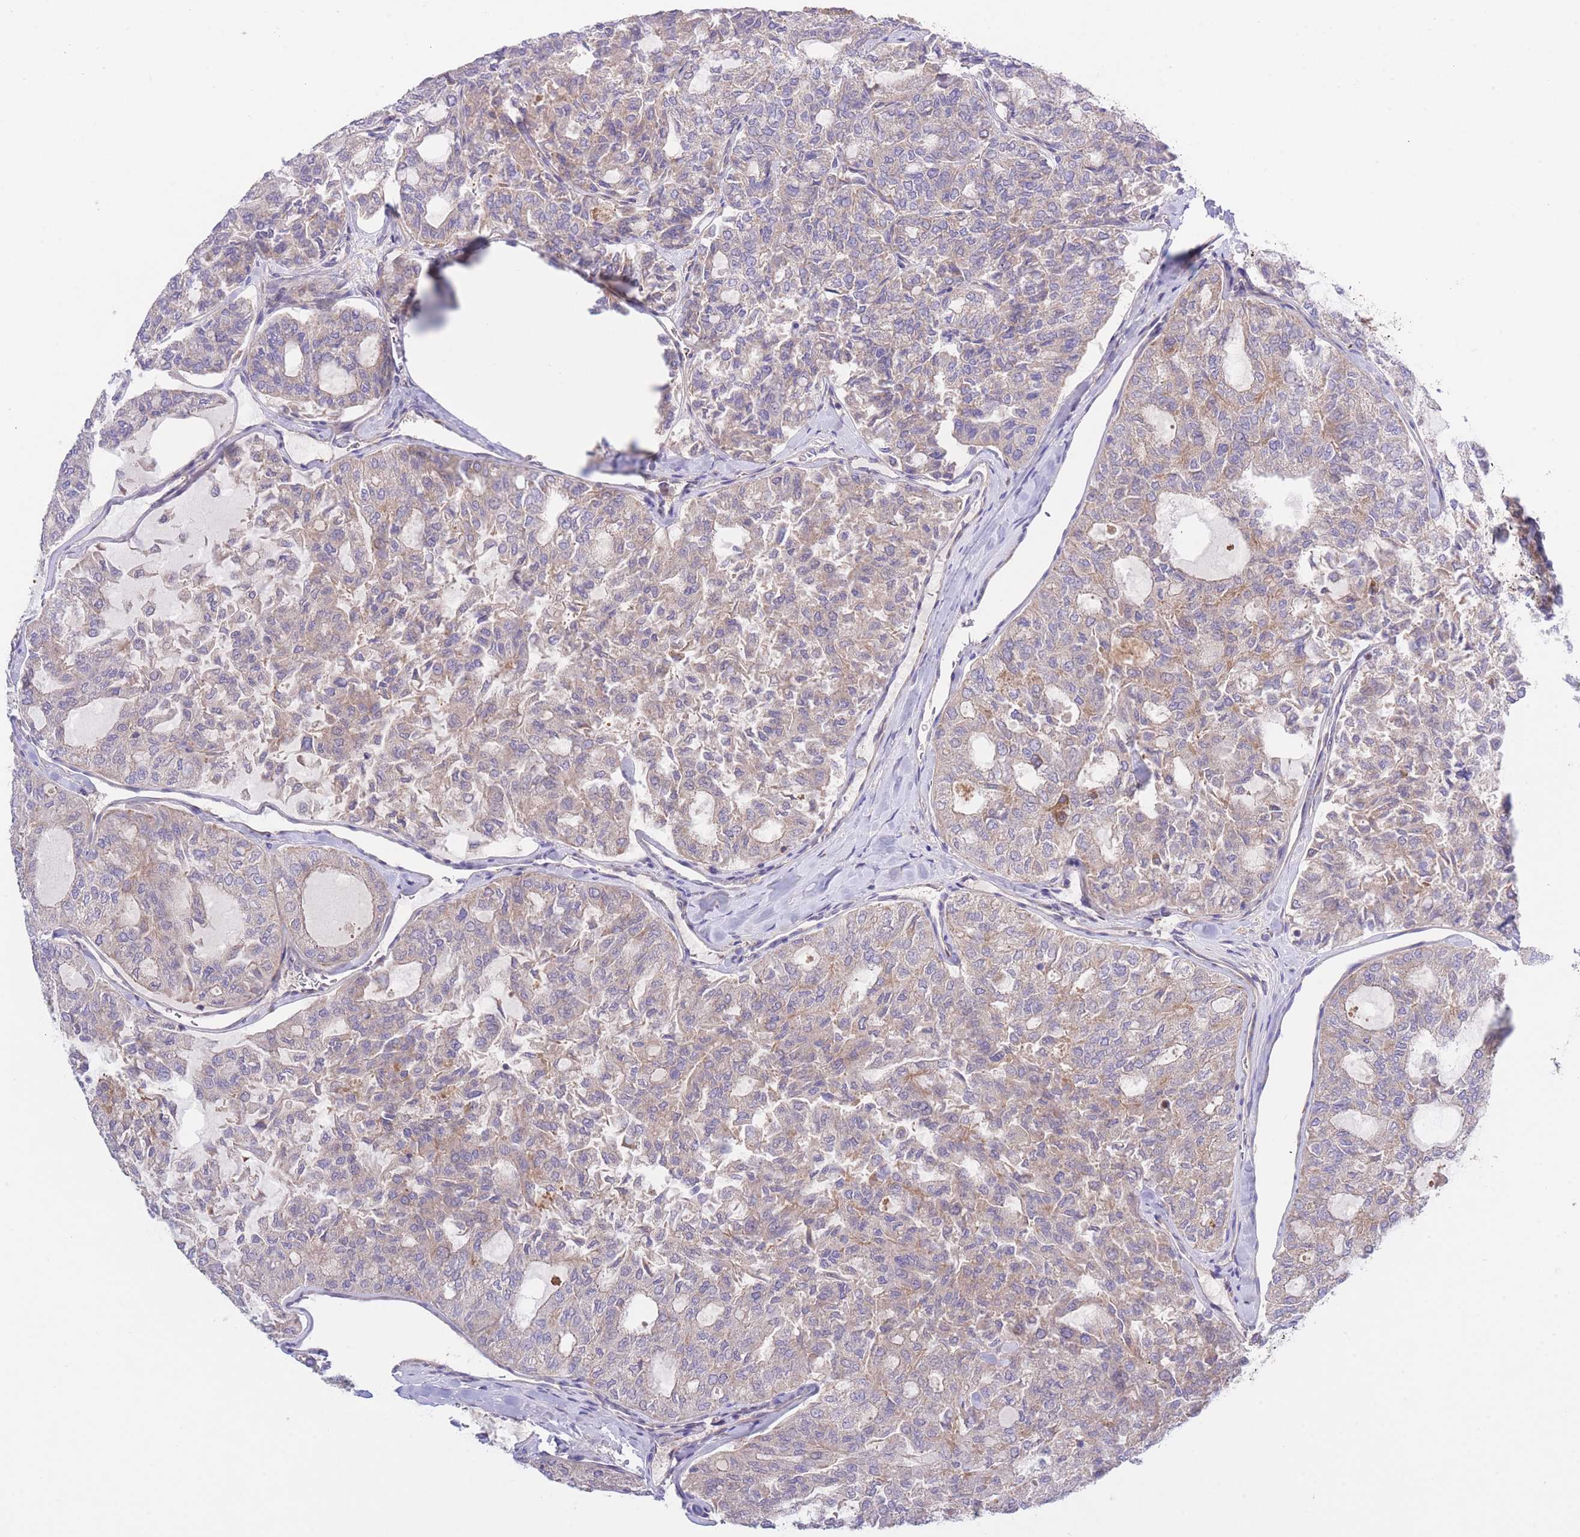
{"staining": {"intensity": "weak", "quantity": "25%-75%", "location": "cytoplasmic/membranous"}, "tissue": "thyroid cancer", "cell_type": "Tumor cells", "image_type": "cancer", "snomed": [{"axis": "morphology", "description": "Follicular adenoma carcinoma, NOS"}, {"axis": "topography", "description": "Thyroid gland"}], "caption": "The image exhibits immunohistochemical staining of follicular adenoma carcinoma (thyroid). There is weak cytoplasmic/membranous staining is present in approximately 25%-75% of tumor cells.", "gene": "CHAC1", "patient": {"sex": "male", "age": 75}}